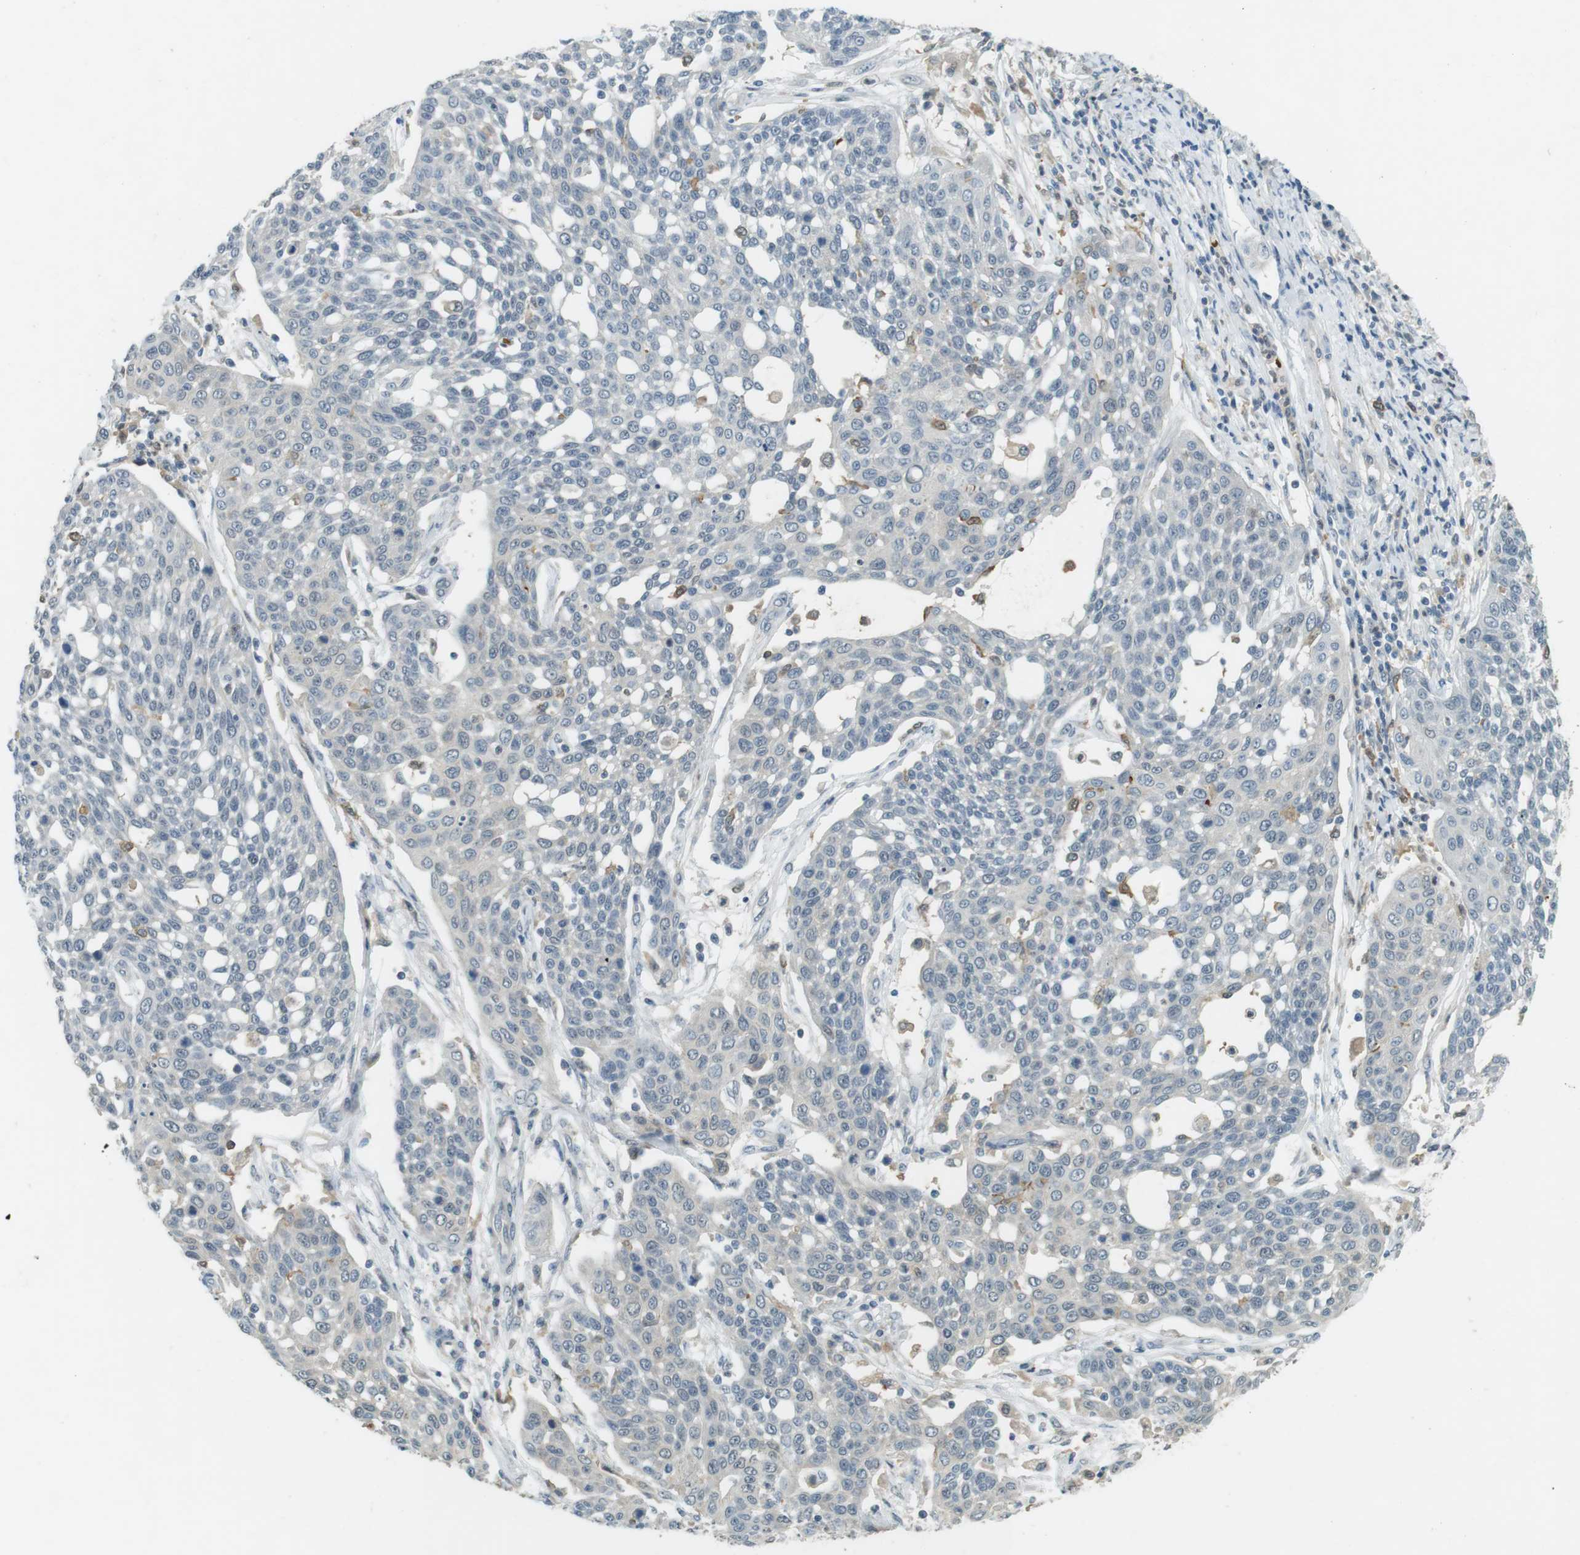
{"staining": {"intensity": "negative", "quantity": "none", "location": "none"}, "tissue": "cervical cancer", "cell_type": "Tumor cells", "image_type": "cancer", "snomed": [{"axis": "morphology", "description": "Squamous cell carcinoma, NOS"}, {"axis": "topography", "description": "Cervix"}], "caption": "An image of cervical squamous cell carcinoma stained for a protein demonstrates no brown staining in tumor cells.", "gene": "CDK14", "patient": {"sex": "female", "age": 34}}